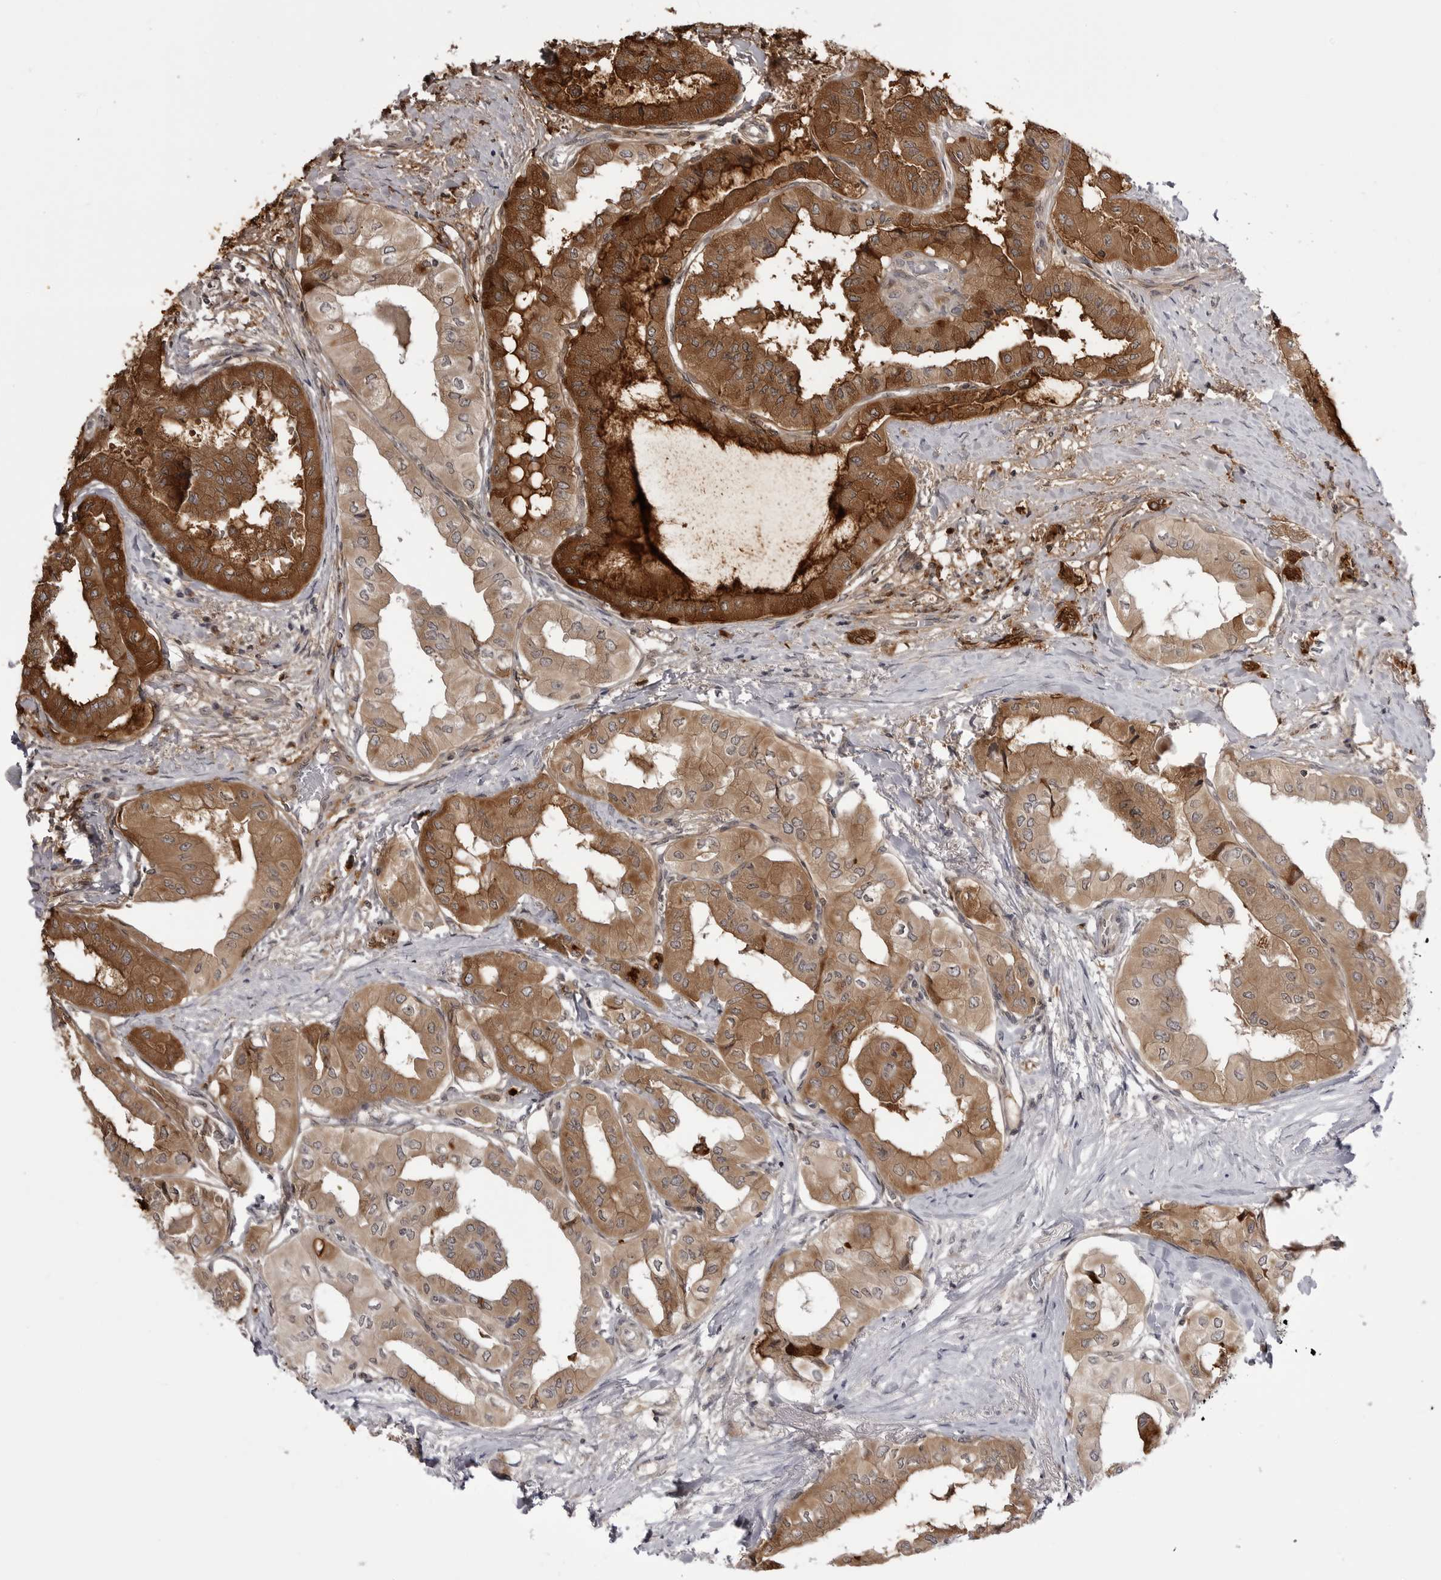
{"staining": {"intensity": "moderate", "quantity": ">75%", "location": "cytoplasmic/membranous"}, "tissue": "thyroid cancer", "cell_type": "Tumor cells", "image_type": "cancer", "snomed": [{"axis": "morphology", "description": "Papillary adenocarcinoma, NOS"}, {"axis": "topography", "description": "Thyroid gland"}], "caption": "Immunohistochemistry histopathology image of thyroid papillary adenocarcinoma stained for a protein (brown), which displays medium levels of moderate cytoplasmic/membranous expression in about >75% of tumor cells.", "gene": "CCDC18", "patient": {"sex": "female", "age": 59}}